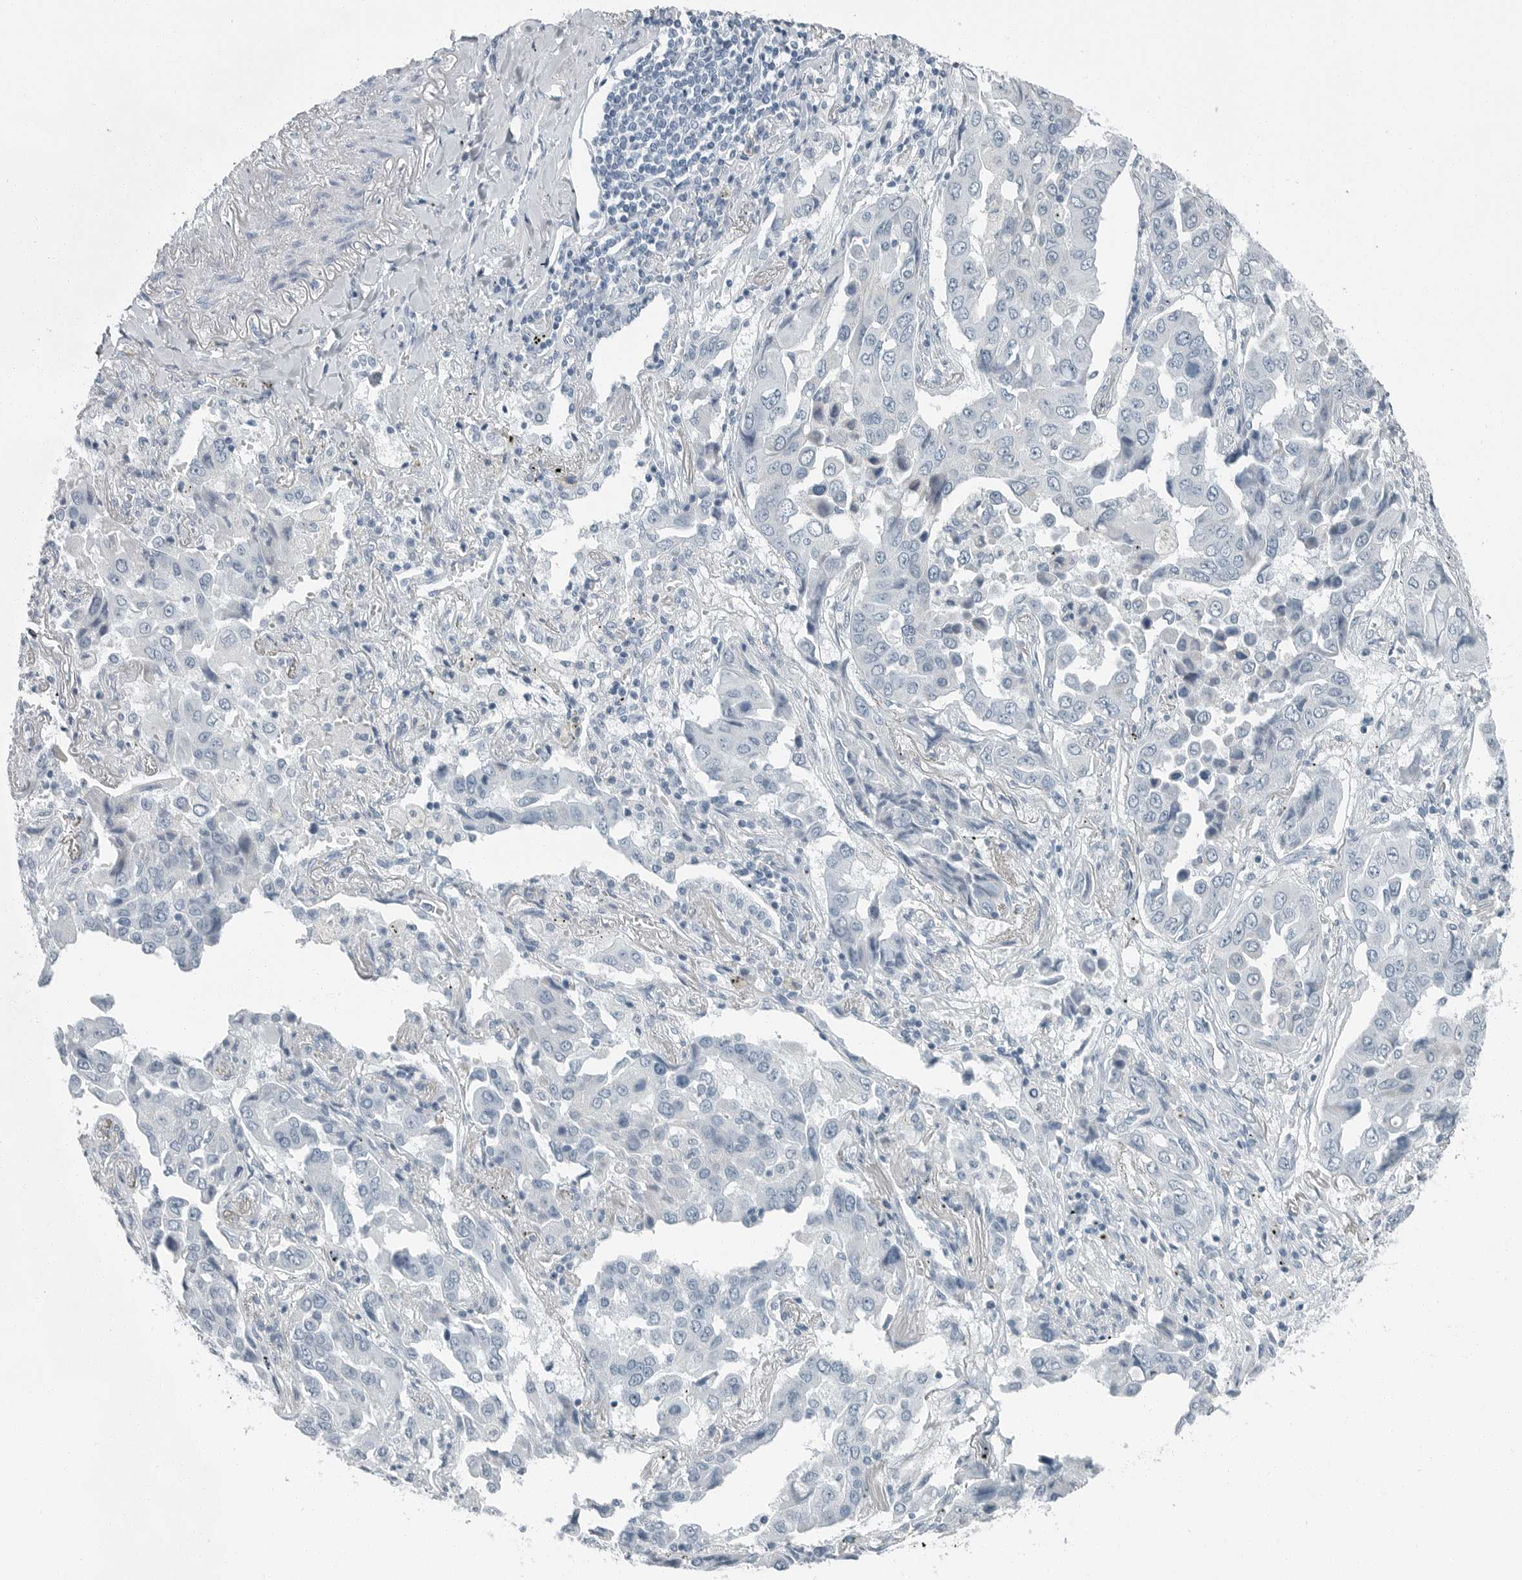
{"staining": {"intensity": "negative", "quantity": "none", "location": "none"}, "tissue": "lung cancer", "cell_type": "Tumor cells", "image_type": "cancer", "snomed": [{"axis": "morphology", "description": "Adenocarcinoma, NOS"}, {"axis": "topography", "description": "Lung"}], "caption": "An IHC photomicrograph of adenocarcinoma (lung) is shown. There is no staining in tumor cells of adenocarcinoma (lung).", "gene": "ZPBP2", "patient": {"sex": "female", "age": 65}}